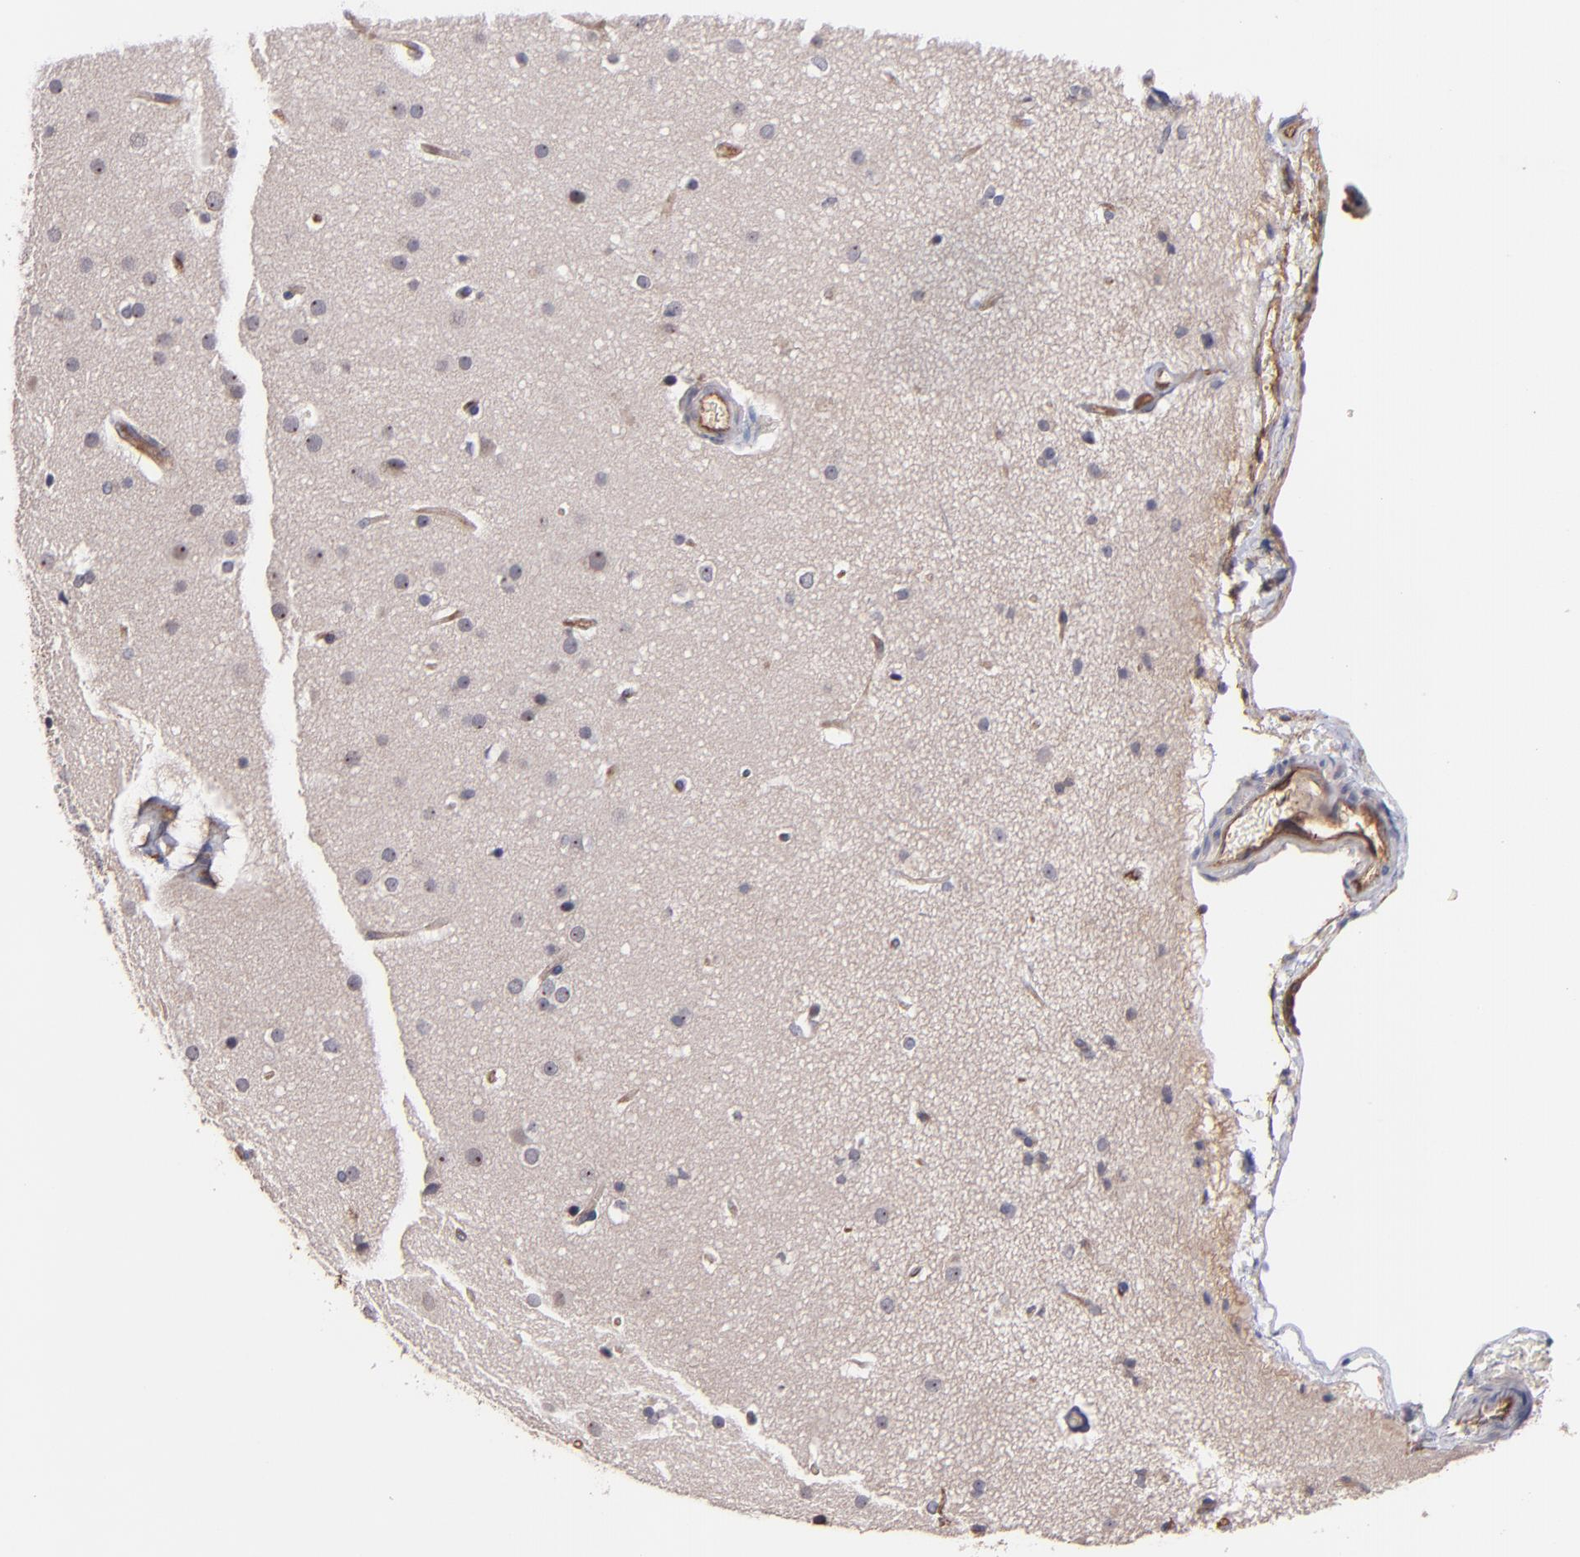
{"staining": {"intensity": "negative", "quantity": "none", "location": "none"}, "tissue": "glioma", "cell_type": "Tumor cells", "image_type": "cancer", "snomed": [{"axis": "morphology", "description": "Glioma, malignant, Low grade"}, {"axis": "topography", "description": "Cerebral cortex"}], "caption": "This is a image of IHC staining of low-grade glioma (malignant), which shows no staining in tumor cells.", "gene": "ICAM1", "patient": {"sex": "female", "age": 47}}